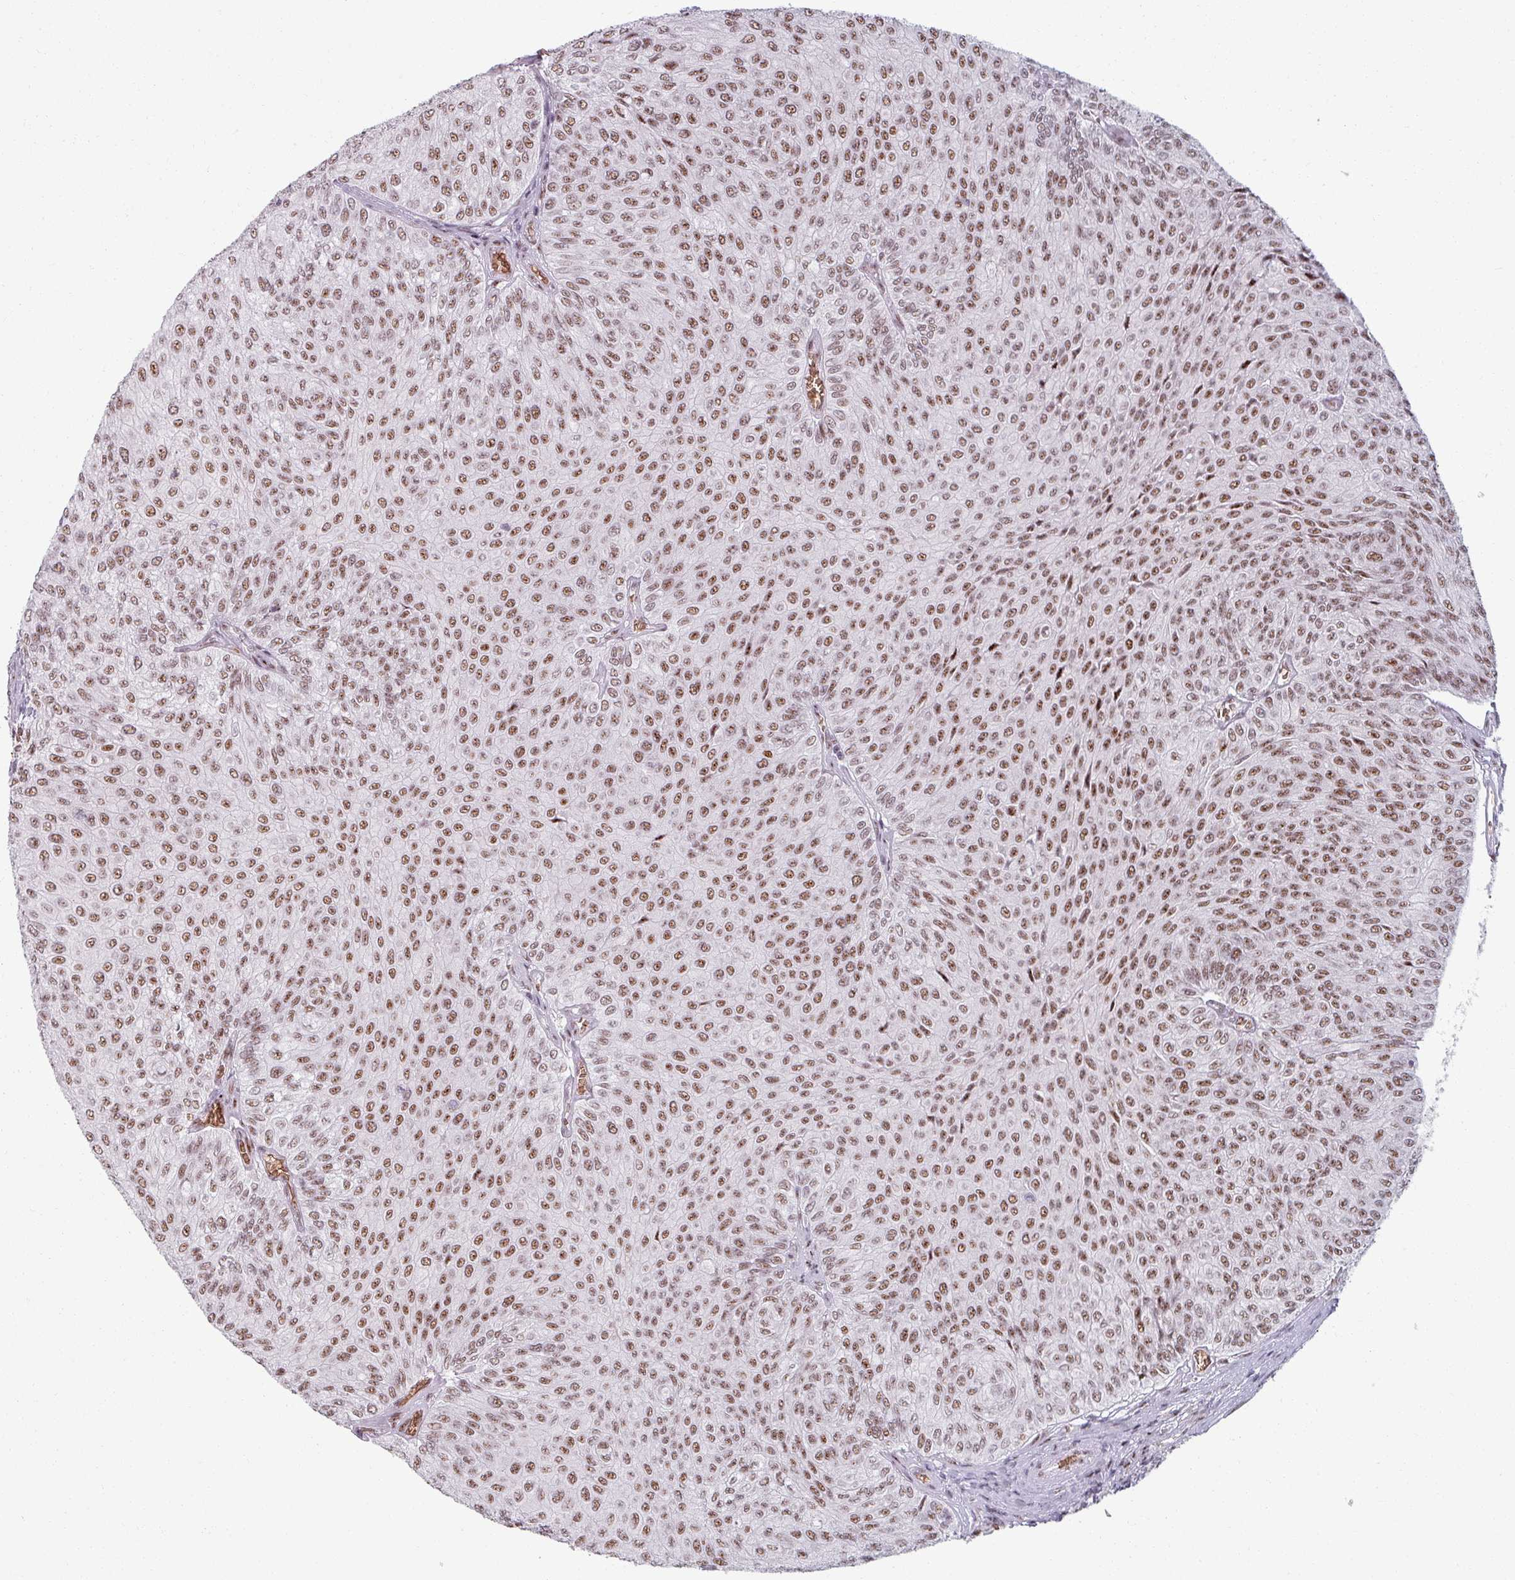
{"staining": {"intensity": "moderate", "quantity": ">75%", "location": "nuclear"}, "tissue": "urothelial cancer", "cell_type": "Tumor cells", "image_type": "cancer", "snomed": [{"axis": "morphology", "description": "Urothelial carcinoma, NOS"}, {"axis": "topography", "description": "Urinary bladder"}], "caption": "Protein analysis of transitional cell carcinoma tissue reveals moderate nuclear staining in approximately >75% of tumor cells.", "gene": "NCOR1", "patient": {"sex": "male", "age": 59}}